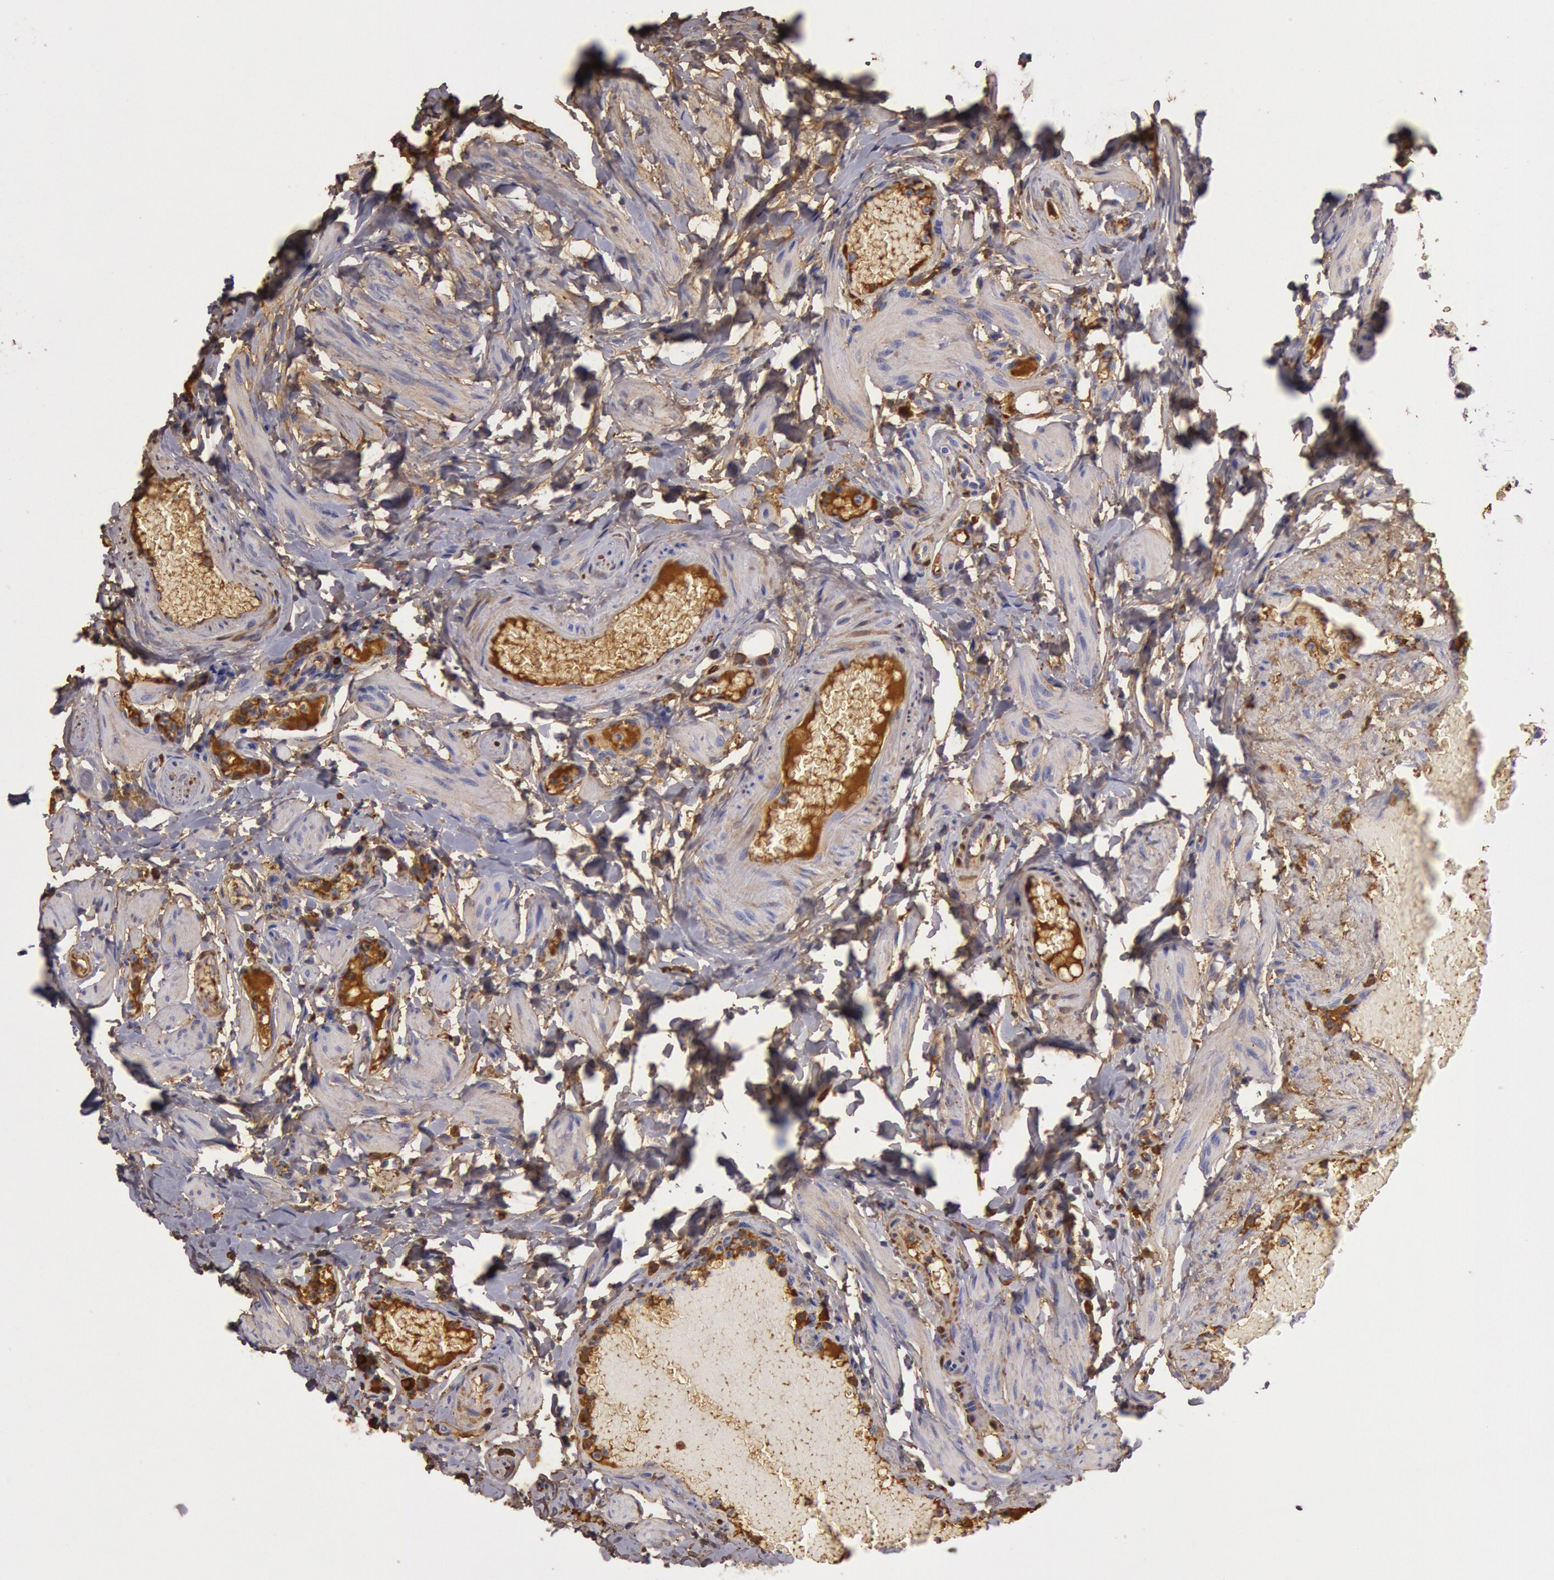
{"staining": {"intensity": "weak", "quantity": "25%-75%", "location": "cytoplasmic/membranous"}, "tissue": "fallopian tube", "cell_type": "Glandular cells", "image_type": "normal", "snomed": [{"axis": "morphology", "description": "Normal tissue, NOS"}, {"axis": "topography", "description": "Fallopian tube"}, {"axis": "topography", "description": "Ovary"}], "caption": "Glandular cells display low levels of weak cytoplasmic/membranous positivity in about 25%-75% of cells in benign fallopian tube.", "gene": "IGHG1", "patient": {"sex": "female", "age": 51}}